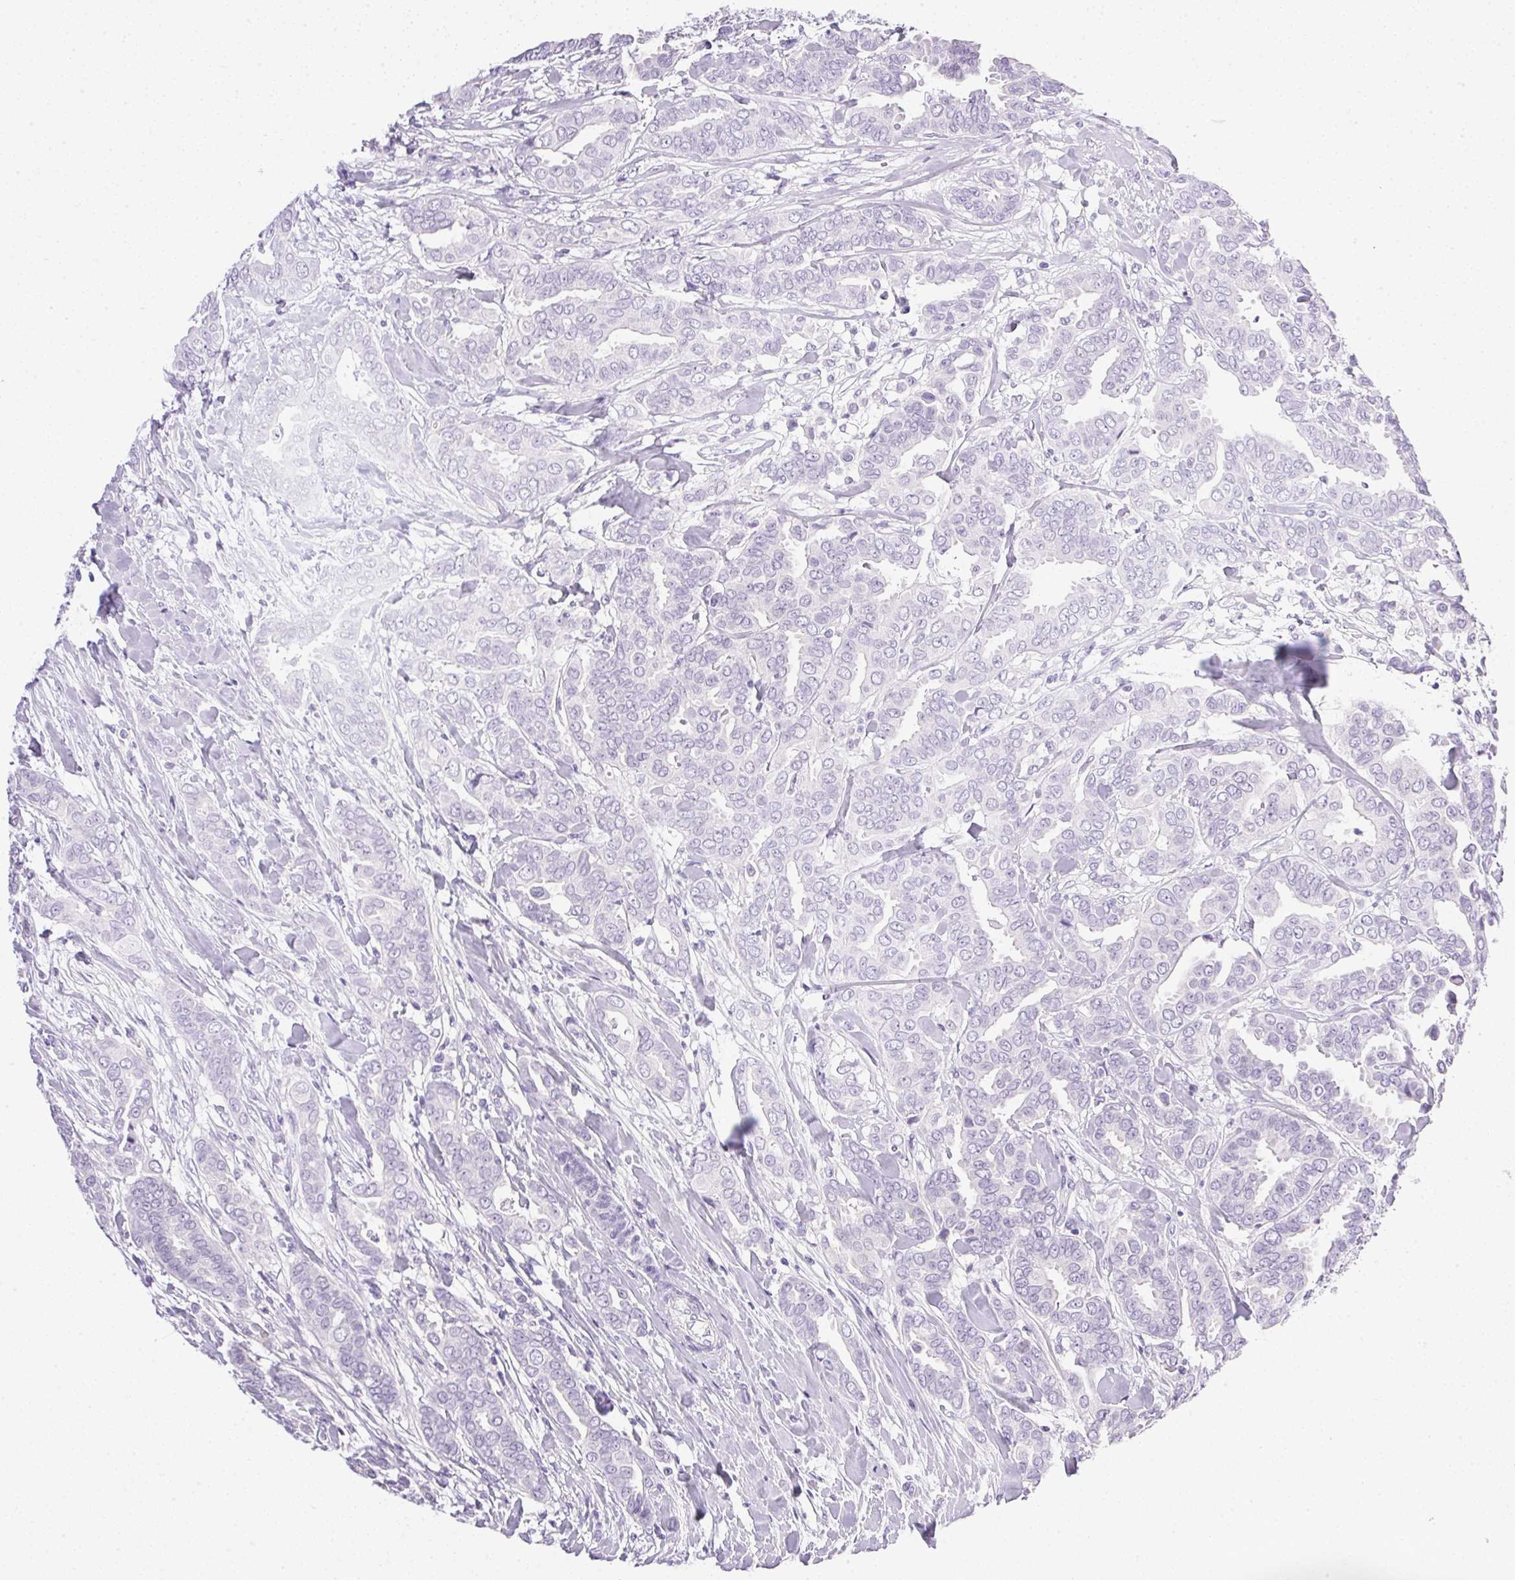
{"staining": {"intensity": "negative", "quantity": "none", "location": "none"}, "tissue": "breast cancer", "cell_type": "Tumor cells", "image_type": "cancer", "snomed": [{"axis": "morphology", "description": "Duct carcinoma"}, {"axis": "topography", "description": "Breast"}], "caption": "A micrograph of breast cancer (infiltrating ductal carcinoma) stained for a protein shows no brown staining in tumor cells.", "gene": "ATP6V0A4", "patient": {"sex": "female", "age": 45}}